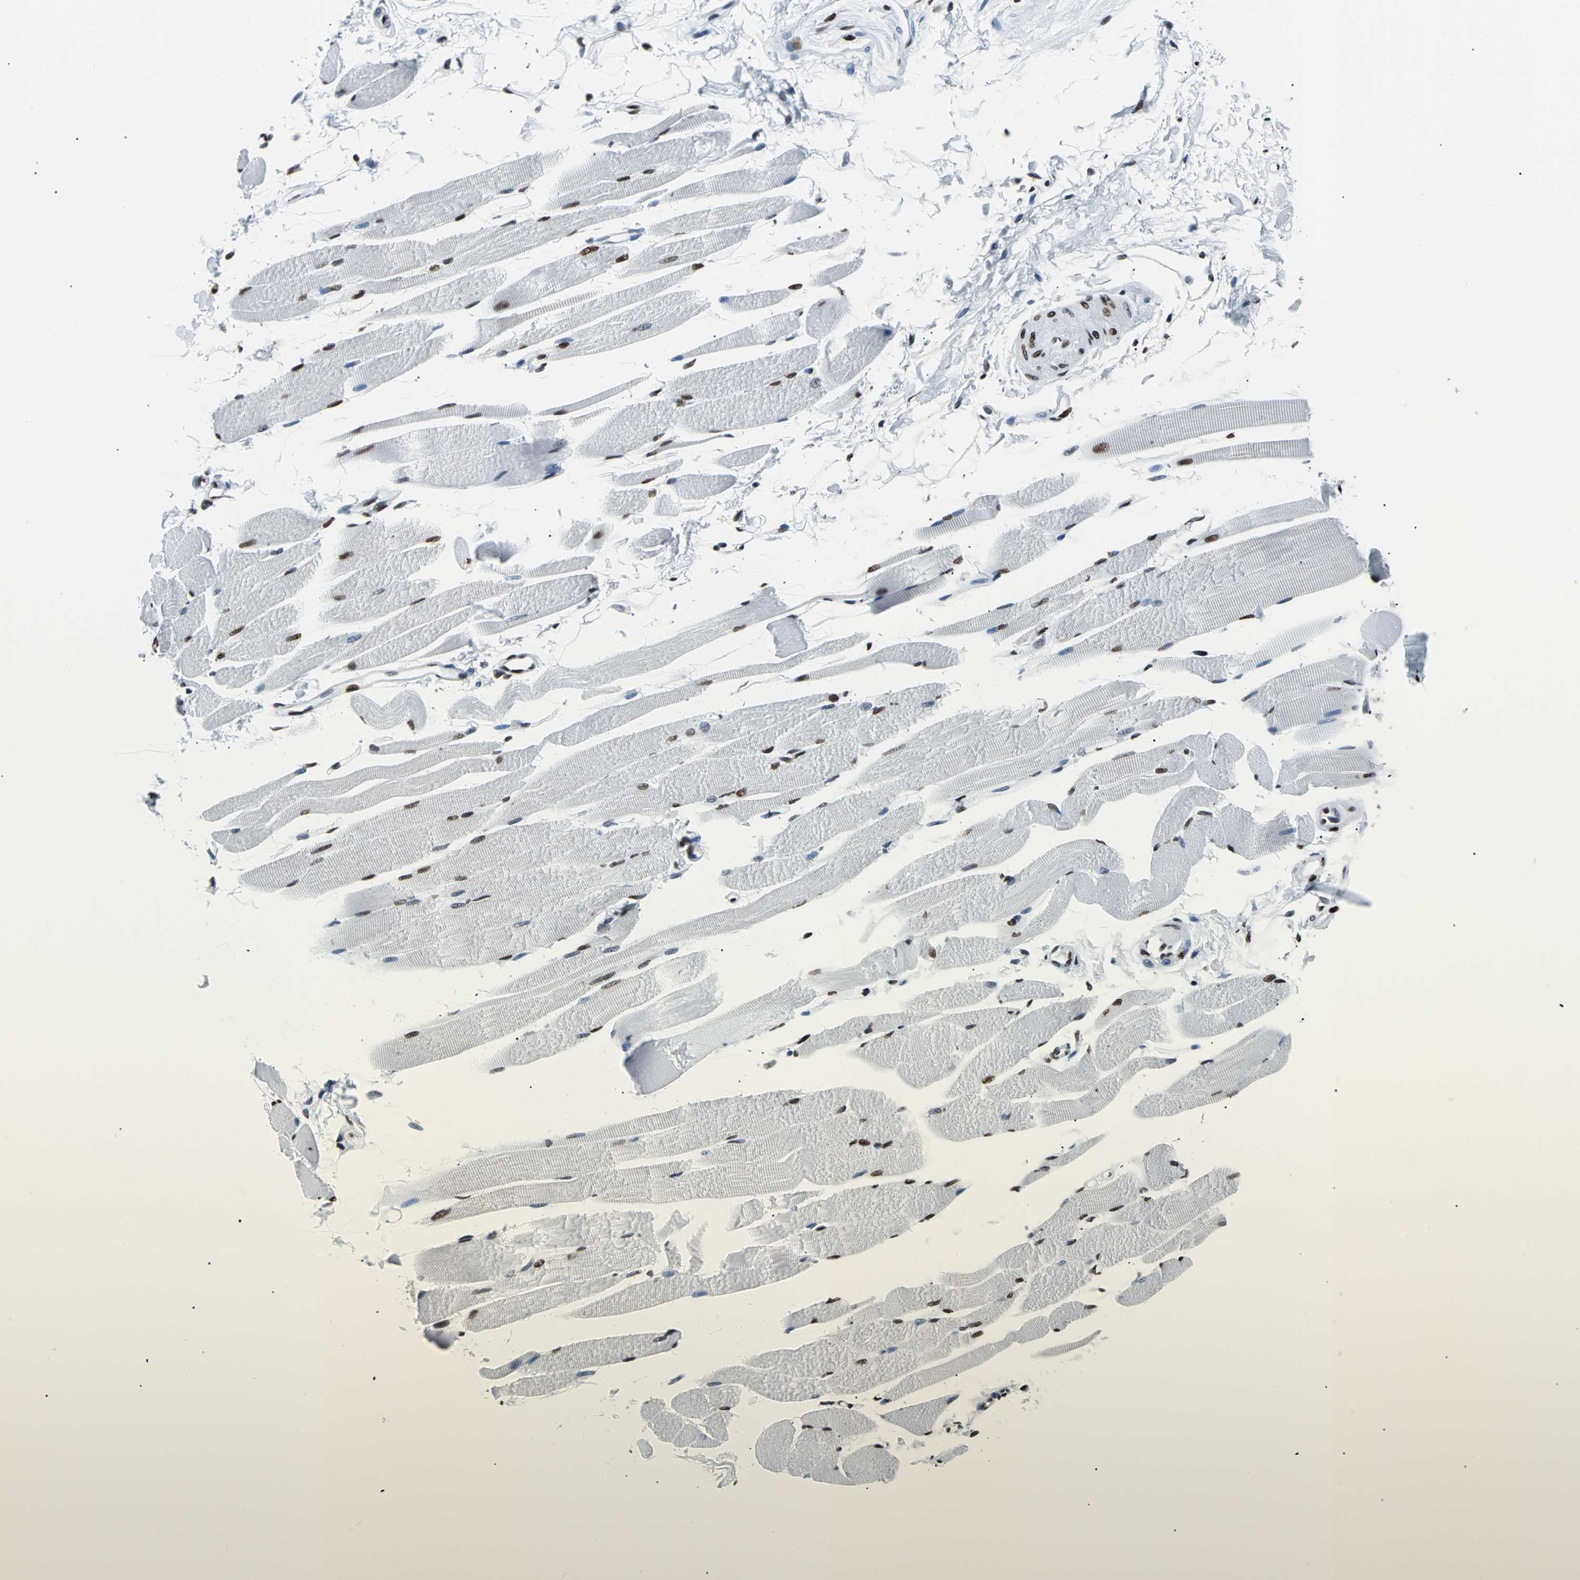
{"staining": {"intensity": "strong", "quantity": "25%-75%", "location": "nuclear"}, "tissue": "skeletal muscle", "cell_type": "Myocytes", "image_type": "normal", "snomed": [{"axis": "morphology", "description": "Normal tissue, NOS"}, {"axis": "topography", "description": "Skeletal muscle"}, {"axis": "topography", "description": "Peripheral nerve tissue"}], "caption": "This photomicrograph demonstrates IHC staining of benign human skeletal muscle, with high strong nuclear positivity in approximately 25%-75% of myocytes.", "gene": "FUBP1", "patient": {"sex": "female", "age": 84}}